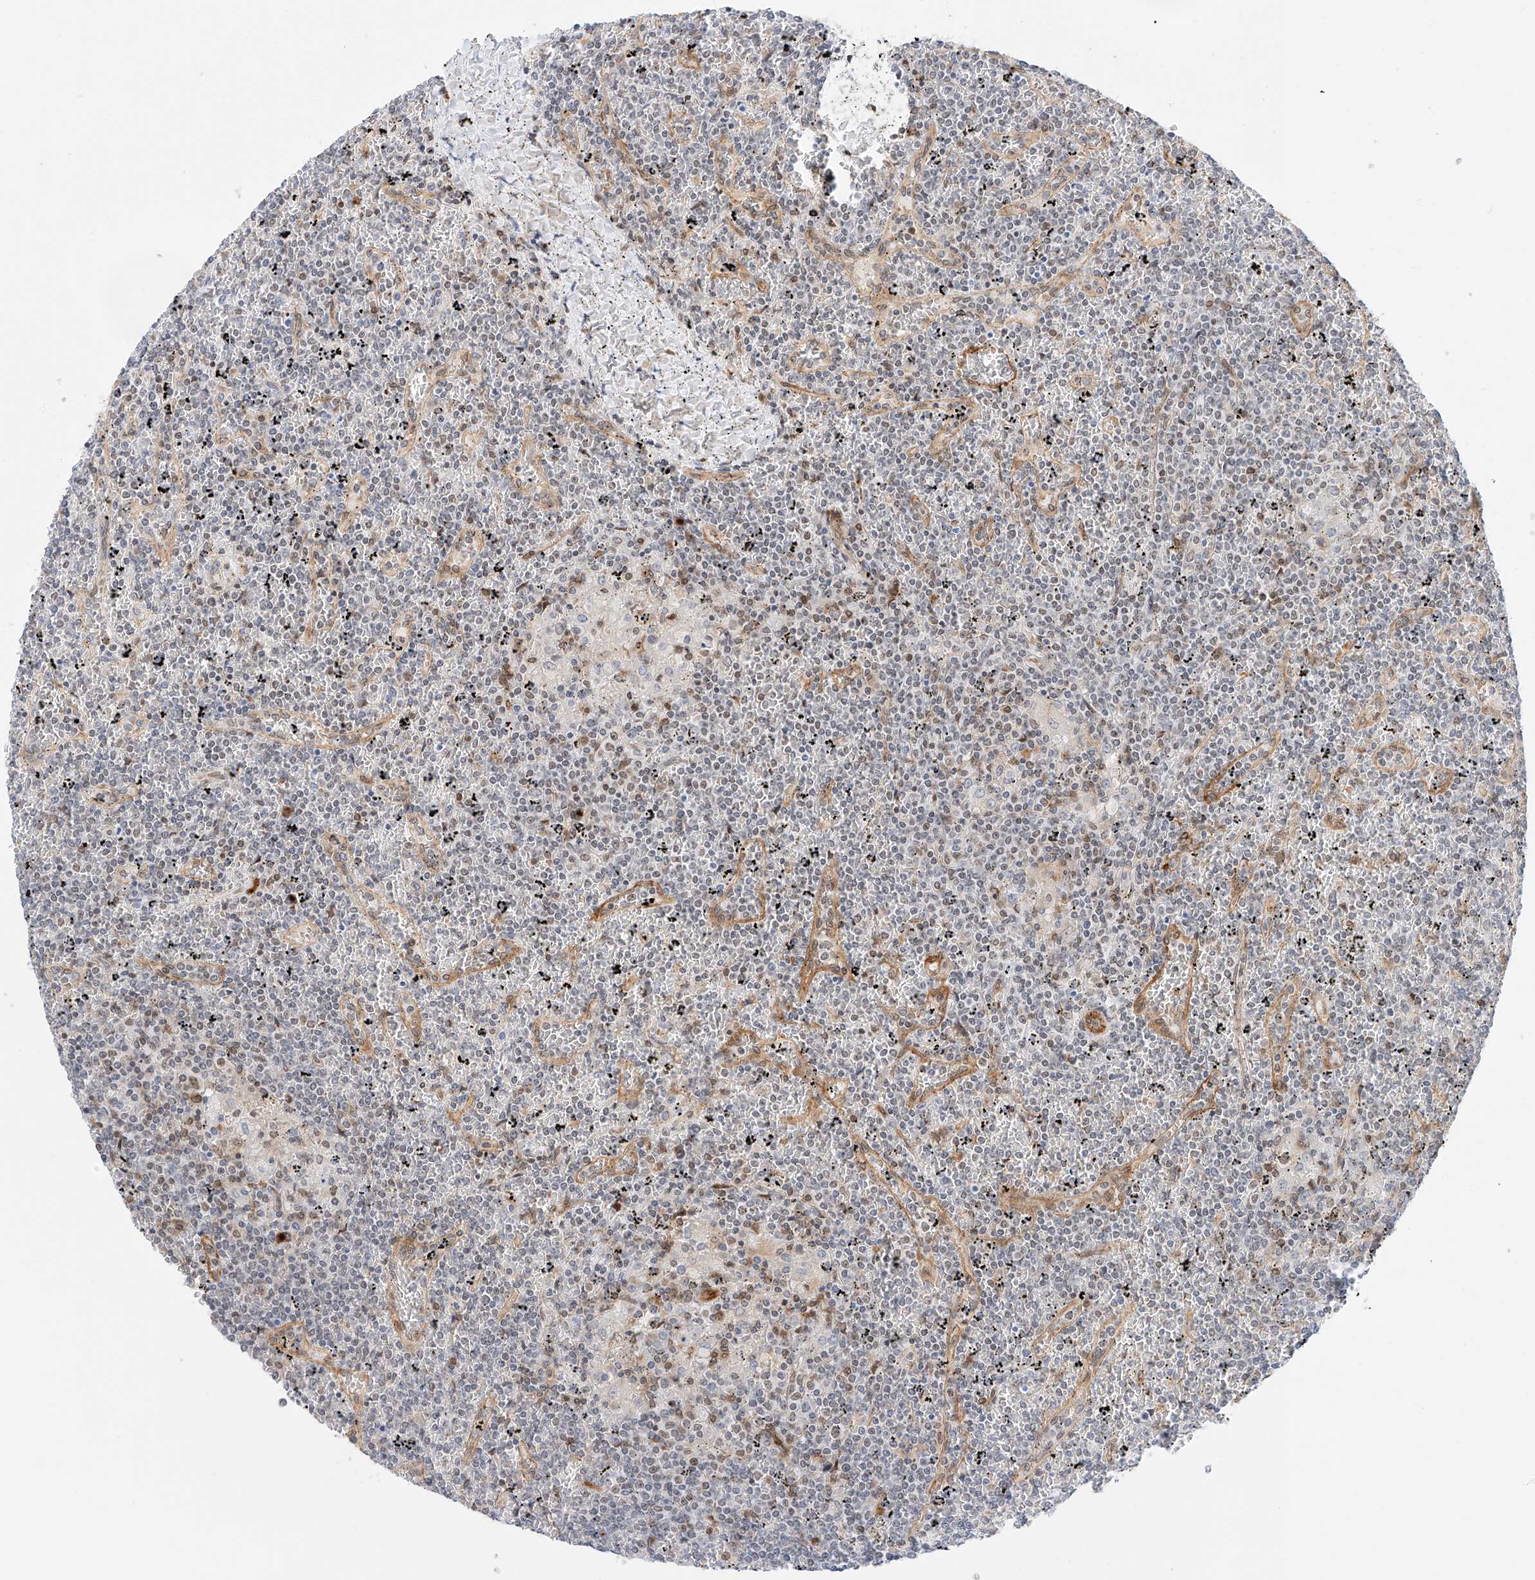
{"staining": {"intensity": "negative", "quantity": "none", "location": "none"}, "tissue": "lymphoma", "cell_type": "Tumor cells", "image_type": "cancer", "snomed": [{"axis": "morphology", "description": "Malignant lymphoma, non-Hodgkin's type, Low grade"}, {"axis": "topography", "description": "Spleen"}], "caption": "This is an immunohistochemistry histopathology image of malignant lymphoma, non-Hodgkin's type (low-grade). There is no staining in tumor cells.", "gene": "CARMIL1", "patient": {"sex": "female", "age": 19}}